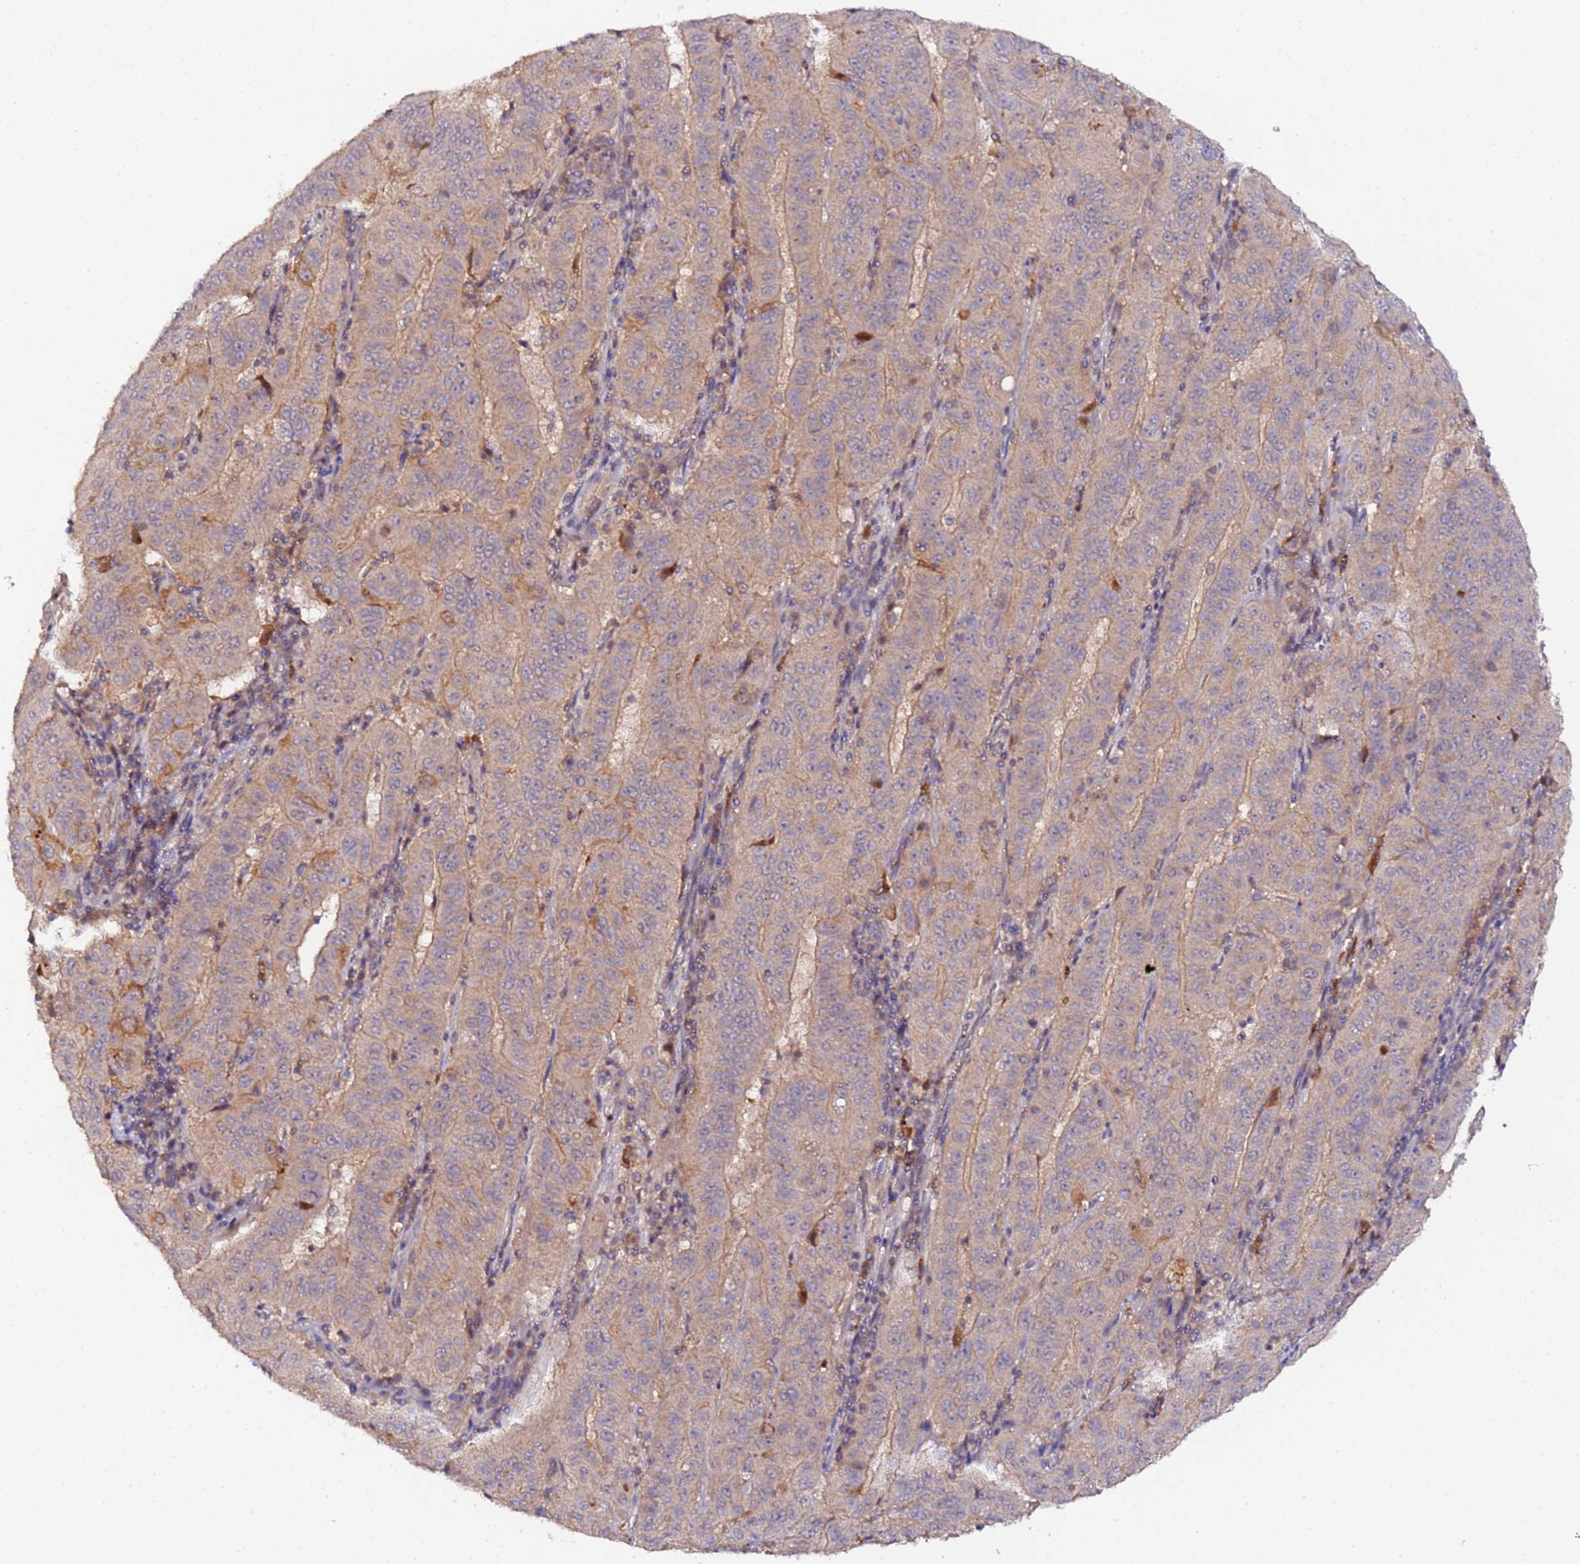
{"staining": {"intensity": "weak", "quantity": "25%-75%", "location": "cytoplasmic/membranous"}, "tissue": "pancreatic cancer", "cell_type": "Tumor cells", "image_type": "cancer", "snomed": [{"axis": "morphology", "description": "Adenocarcinoma, NOS"}, {"axis": "topography", "description": "Pancreas"}], "caption": "Approximately 25%-75% of tumor cells in adenocarcinoma (pancreatic) demonstrate weak cytoplasmic/membranous protein positivity as visualized by brown immunohistochemical staining.", "gene": "TRIM26", "patient": {"sex": "male", "age": 63}}